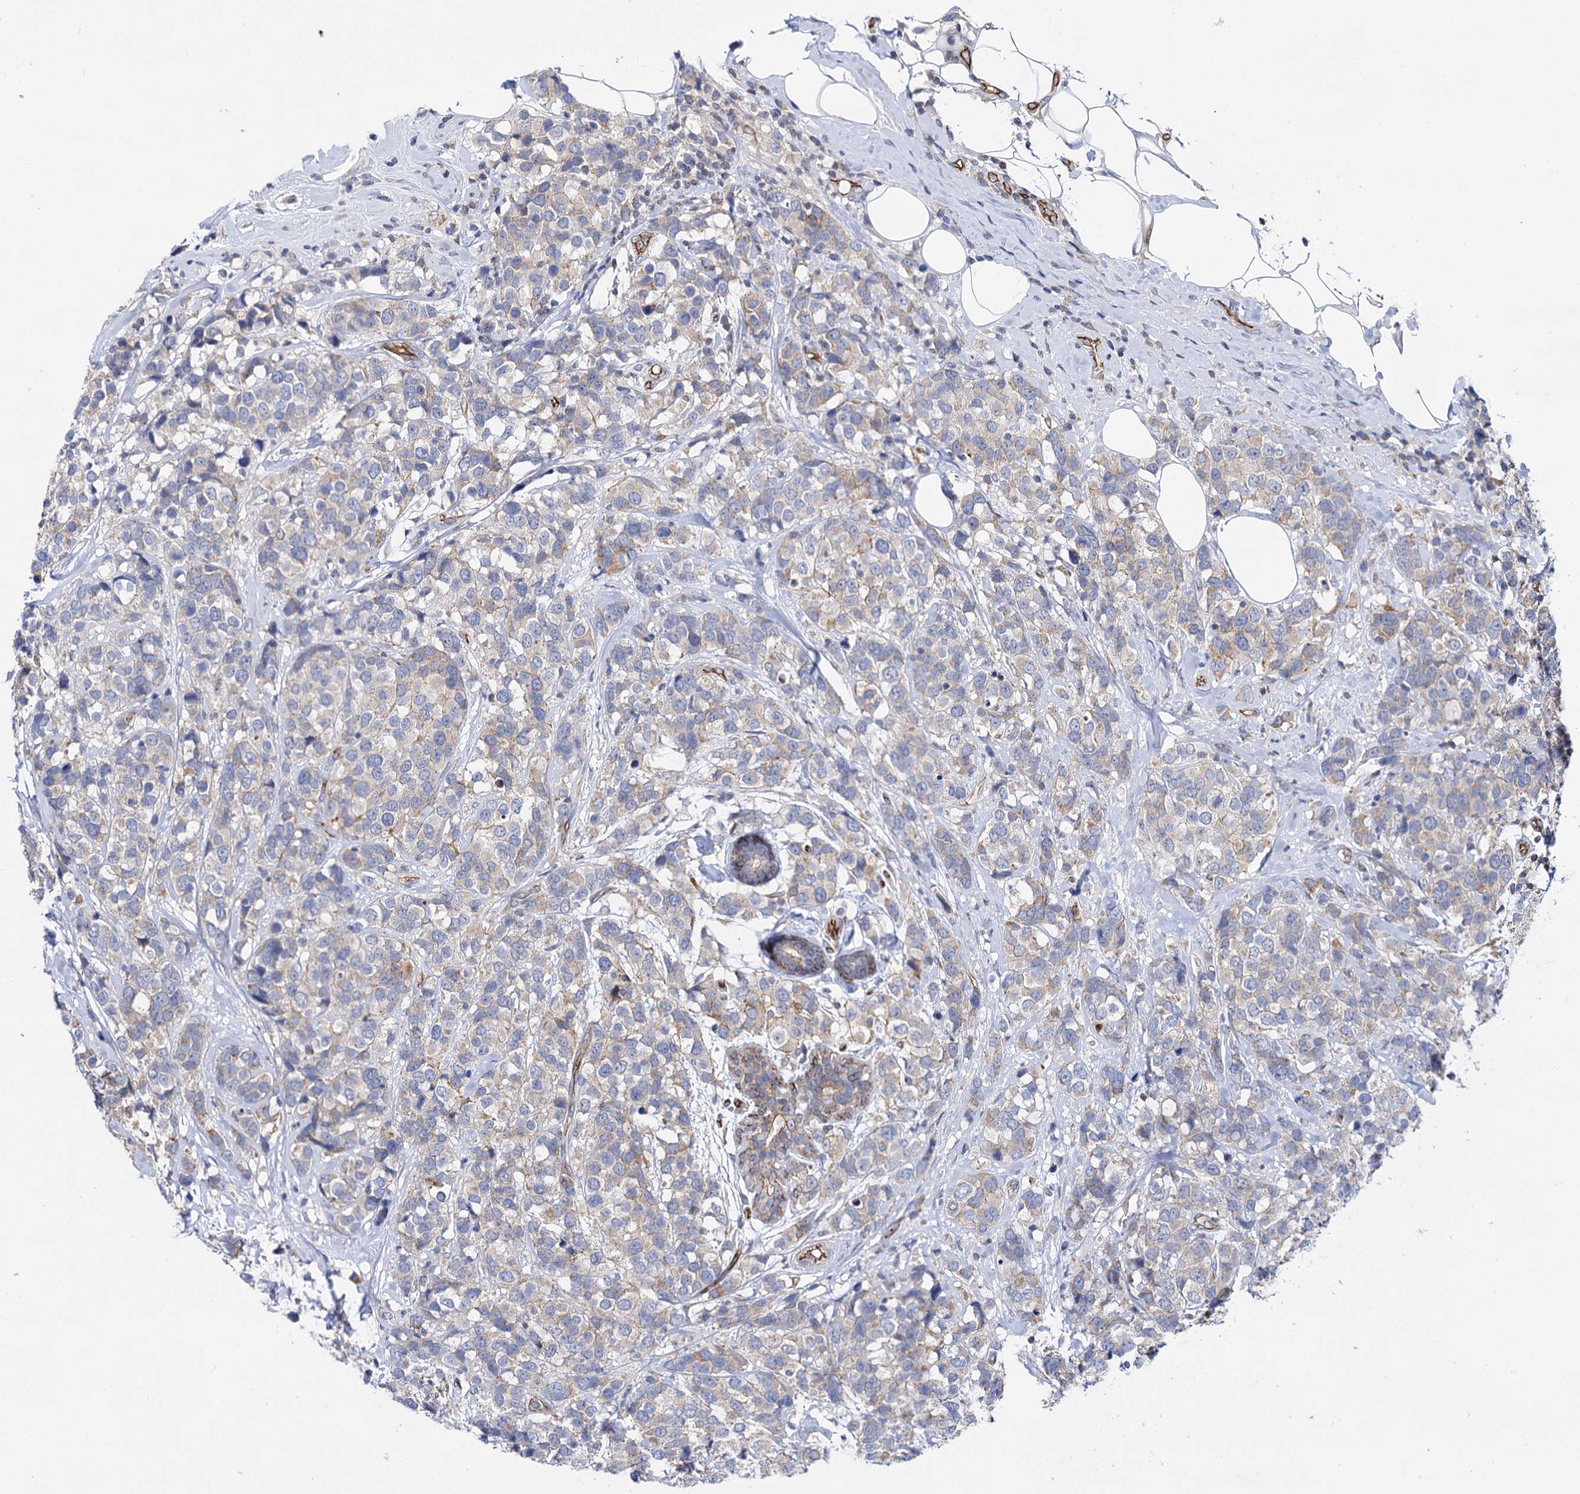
{"staining": {"intensity": "weak", "quantity": "<25%", "location": "cytoplasmic/membranous"}, "tissue": "breast cancer", "cell_type": "Tumor cells", "image_type": "cancer", "snomed": [{"axis": "morphology", "description": "Lobular carcinoma"}, {"axis": "topography", "description": "Breast"}], "caption": "An image of human breast lobular carcinoma is negative for staining in tumor cells.", "gene": "ABLIM1", "patient": {"sex": "female", "age": 59}}